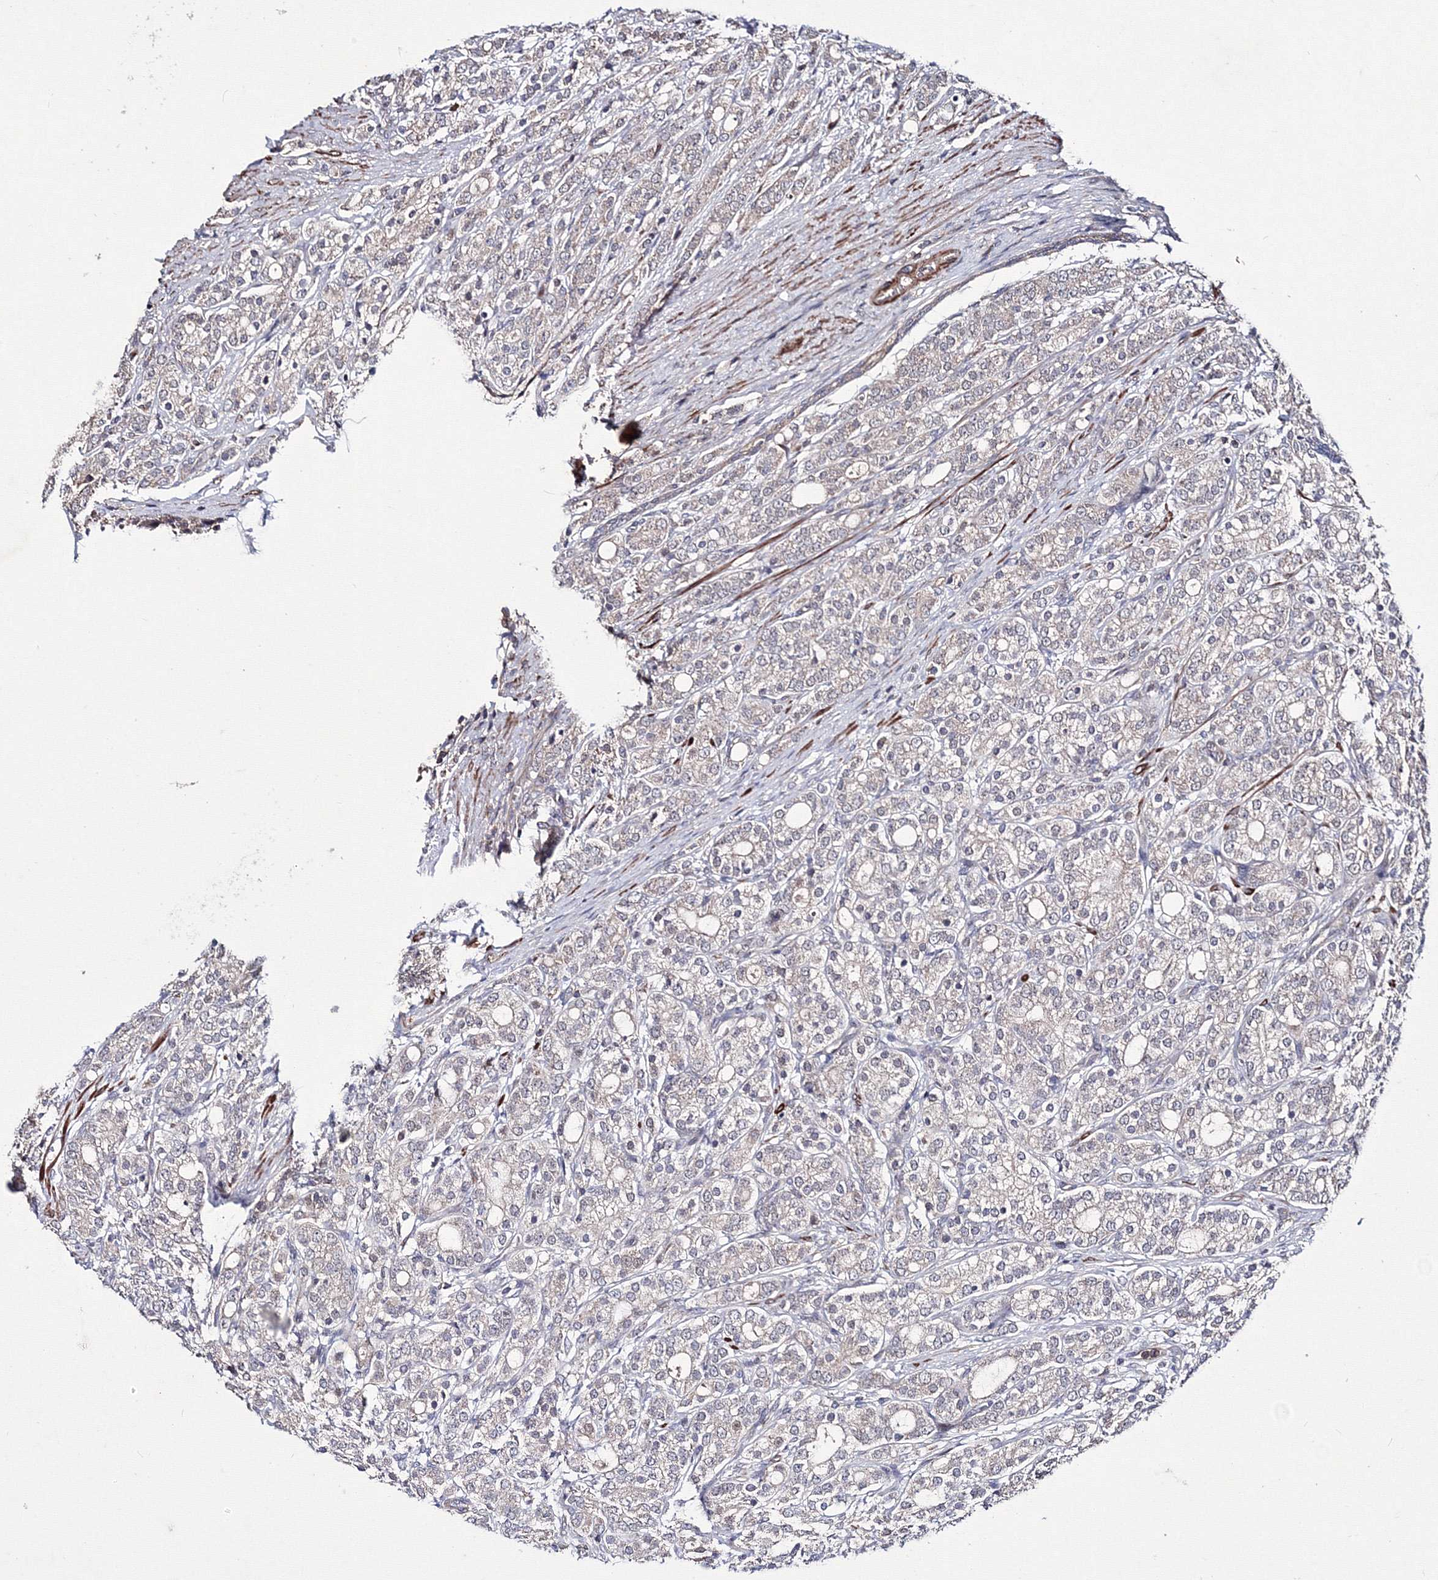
{"staining": {"intensity": "negative", "quantity": "none", "location": "none"}, "tissue": "prostate cancer", "cell_type": "Tumor cells", "image_type": "cancer", "snomed": [{"axis": "morphology", "description": "Adenocarcinoma, High grade"}, {"axis": "topography", "description": "Prostate"}], "caption": "IHC photomicrograph of neoplastic tissue: prostate adenocarcinoma (high-grade) stained with DAB (3,3'-diaminobenzidine) displays no significant protein positivity in tumor cells.", "gene": "PPP2R2B", "patient": {"sex": "male", "age": 57}}